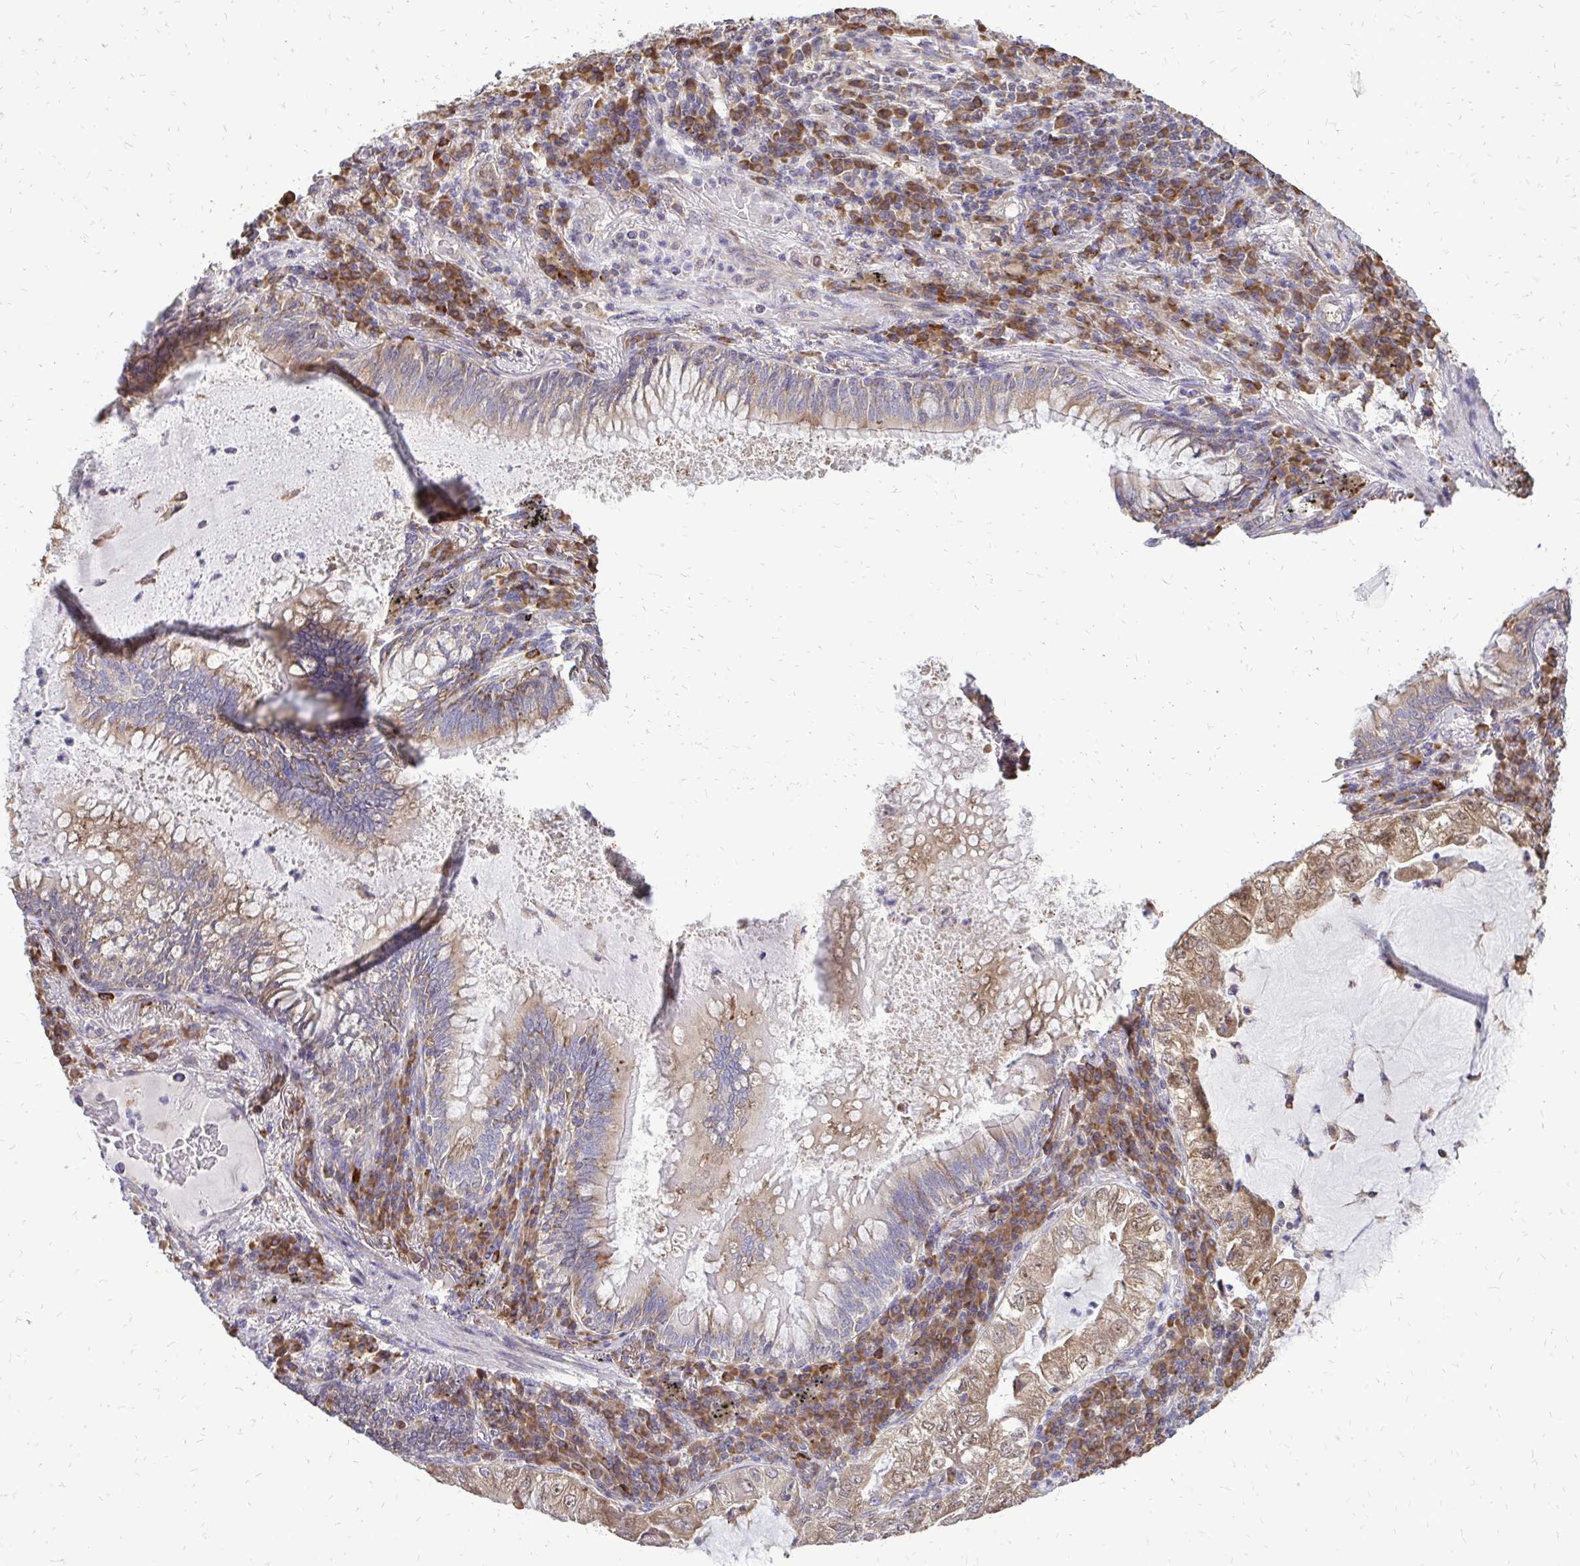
{"staining": {"intensity": "moderate", "quantity": "25%-75%", "location": "cytoplasmic/membranous,nuclear"}, "tissue": "lung cancer", "cell_type": "Tumor cells", "image_type": "cancer", "snomed": [{"axis": "morphology", "description": "Adenocarcinoma, NOS"}, {"axis": "topography", "description": "Lung"}], "caption": "Immunohistochemical staining of human lung cancer (adenocarcinoma) demonstrates medium levels of moderate cytoplasmic/membranous and nuclear protein staining in about 25%-75% of tumor cells.", "gene": "RPS3", "patient": {"sex": "female", "age": 73}}